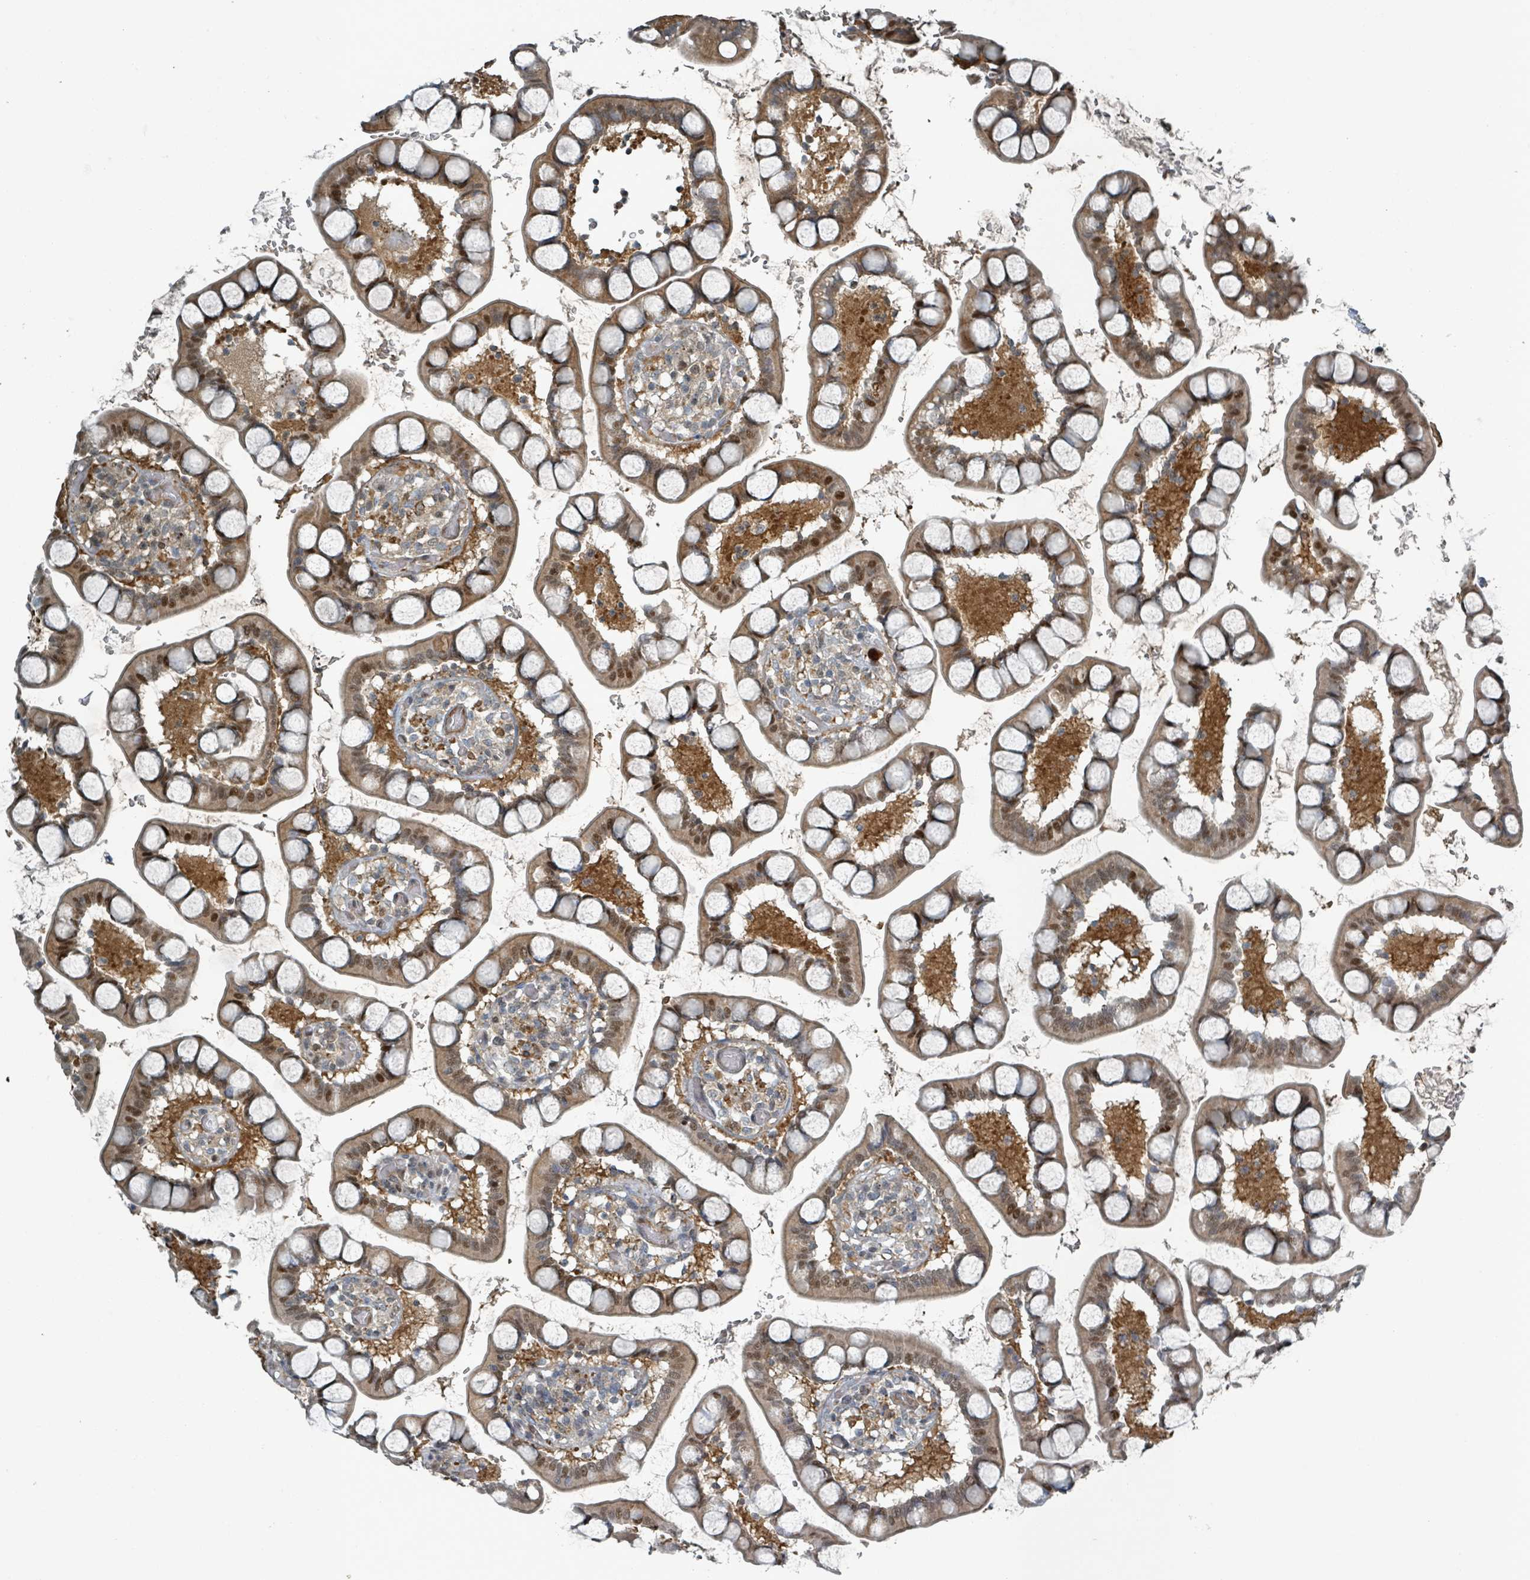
{"staining": {"intensity": "moderate", "quantity": ">75%", "location": "cytoplasmic/membranous,nuclear"}, "tissue": "small intestine", "cell_type": "Glandular cells", "image_type": "normal", "snomed": [{"axis": "morphology", "description": "Normal tissue, NOS"}, {"axis": "topography", "description": "Small intestine"}], "caption": "Small intestine stained with IHC shows moderate cytoplasmic/membranous,nuclear positivity in approximately >75% of glandular cells. (Brightfield microscopy of DAB IHC at high magnification).", "gene": "RHPN2", "patient": {"sex": "male", "age": 52}}